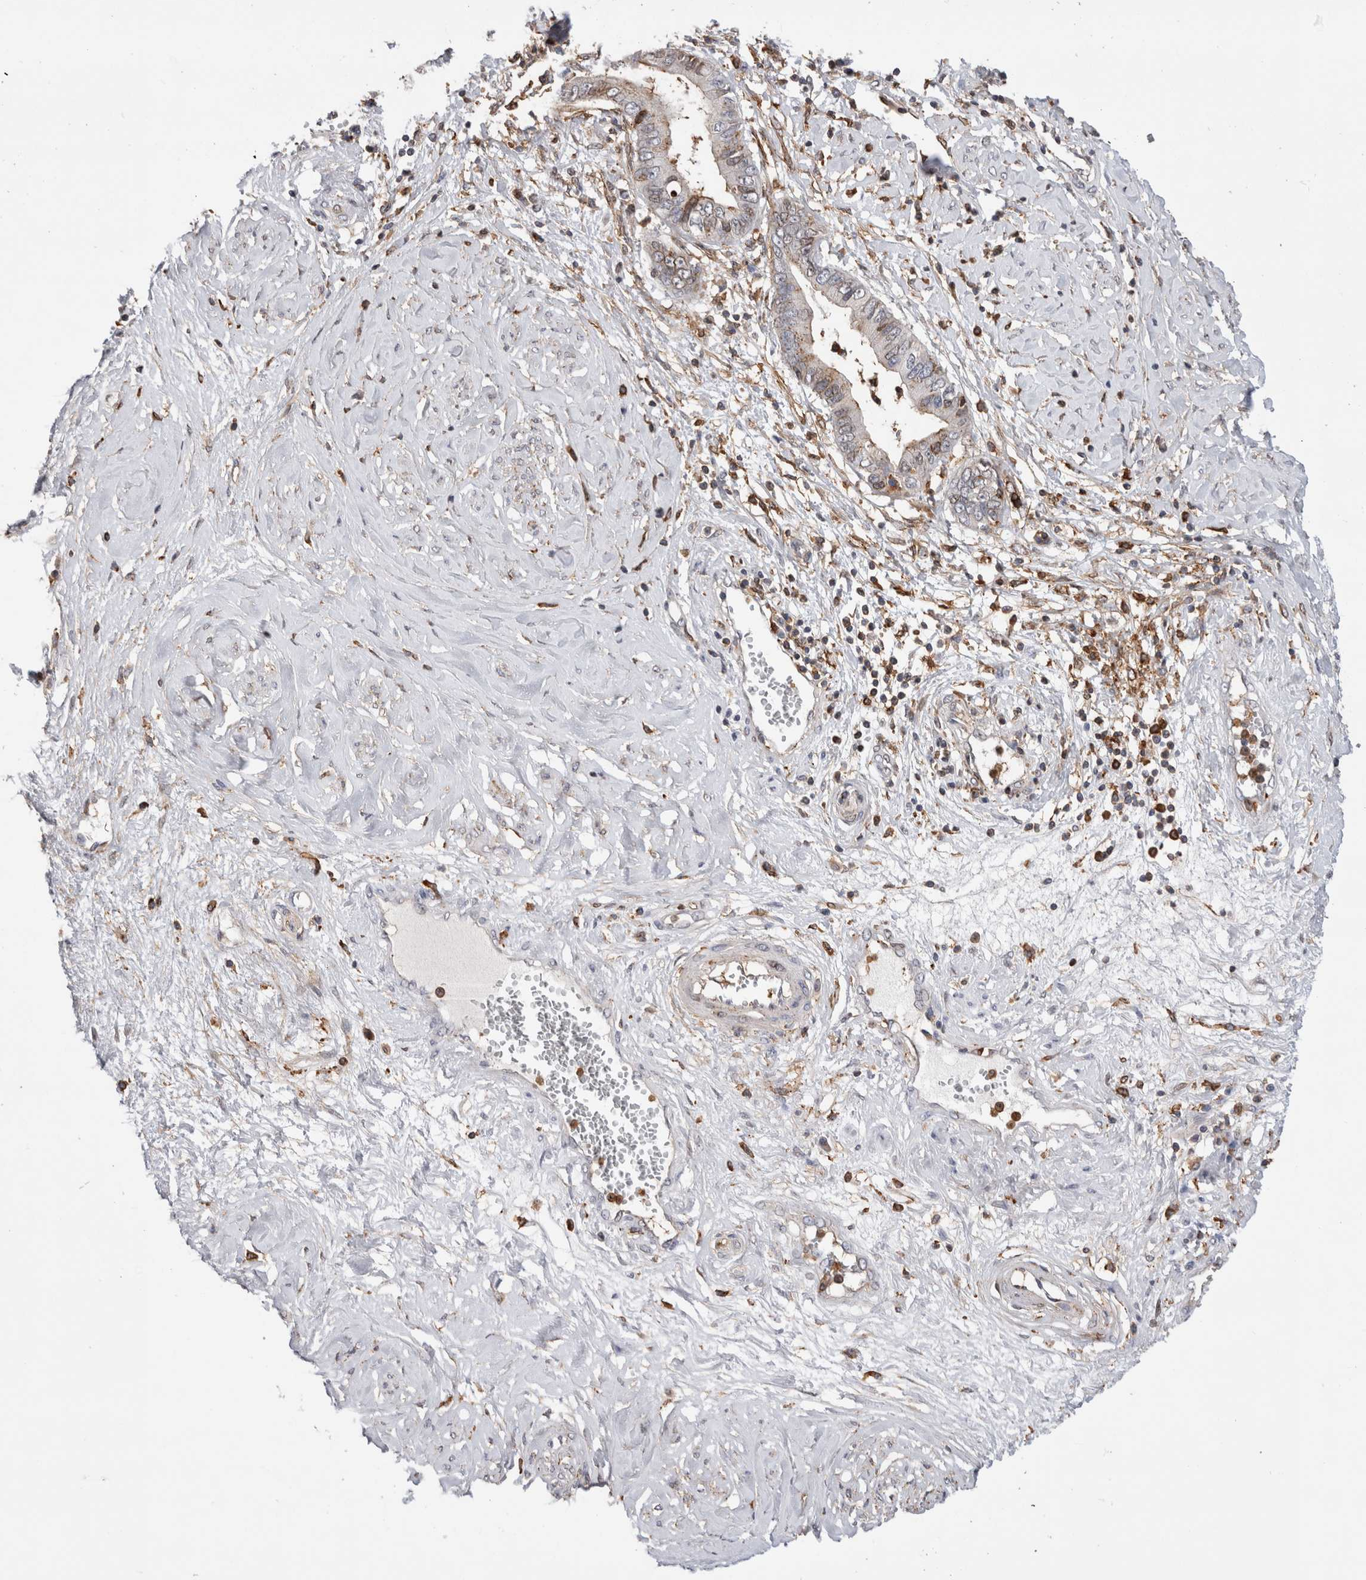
{"staining": {"intensity": "weak", "quantity": "25%-75%", "location": "cytoplasmic/membranous"}, "tissue": "cervical cancer", "cell_type": "Tumor cells", "image_type": "cancer", "snomed": [{"axis": "morphology", "description": "Adenocarcinoma, NOS"}, {"axis": "topography", "description": "Cervix"}], "caption": "There is low levels of weak cytoplasmic/membranous staining in tumor cells of cervical cancer, as demonstrated by immunohistochemical staining (brown color).", "gene": "CCDC88B", "patient": {"sex": "female", "age": 44}}